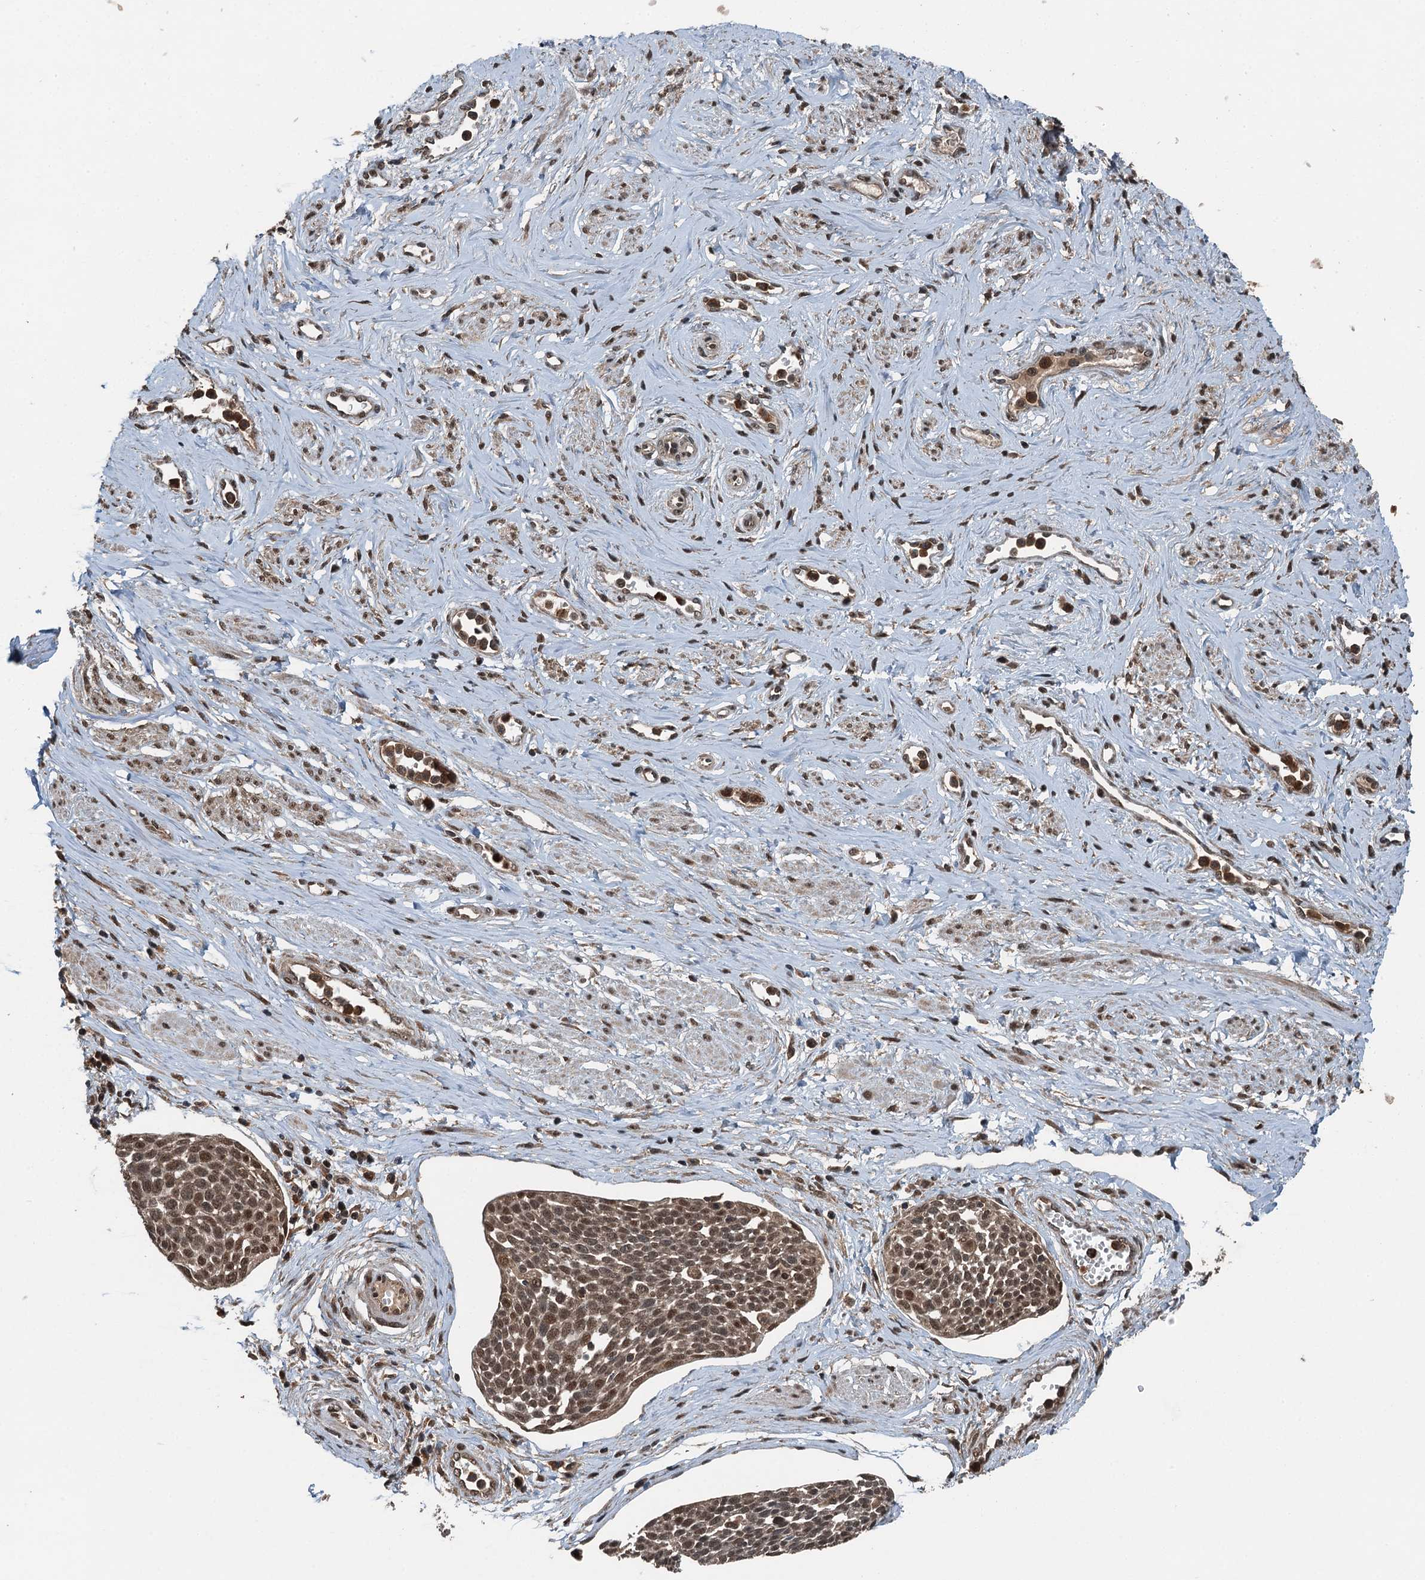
{"staining": {"intensity": "moderate", "quantity": ">75%", "location": "nuclear"}, "tissue": "cervical cancer", "cell_type": "Tumor cells", "image_type": "cancer", "snomed": [{"axis": "morphology", "description": "Squamous cell carcinoma, NOS"}, {"axis": "topography", "description": "Cervix"}], "caption": "A micrograph of human cervical cancer (squamous cell carcinoma) stained for a protein exhibits moderate nuclear brown staining in tumor cells.", "gene": "UBXN6", "patient": {"sex": "female", "age": 34}}